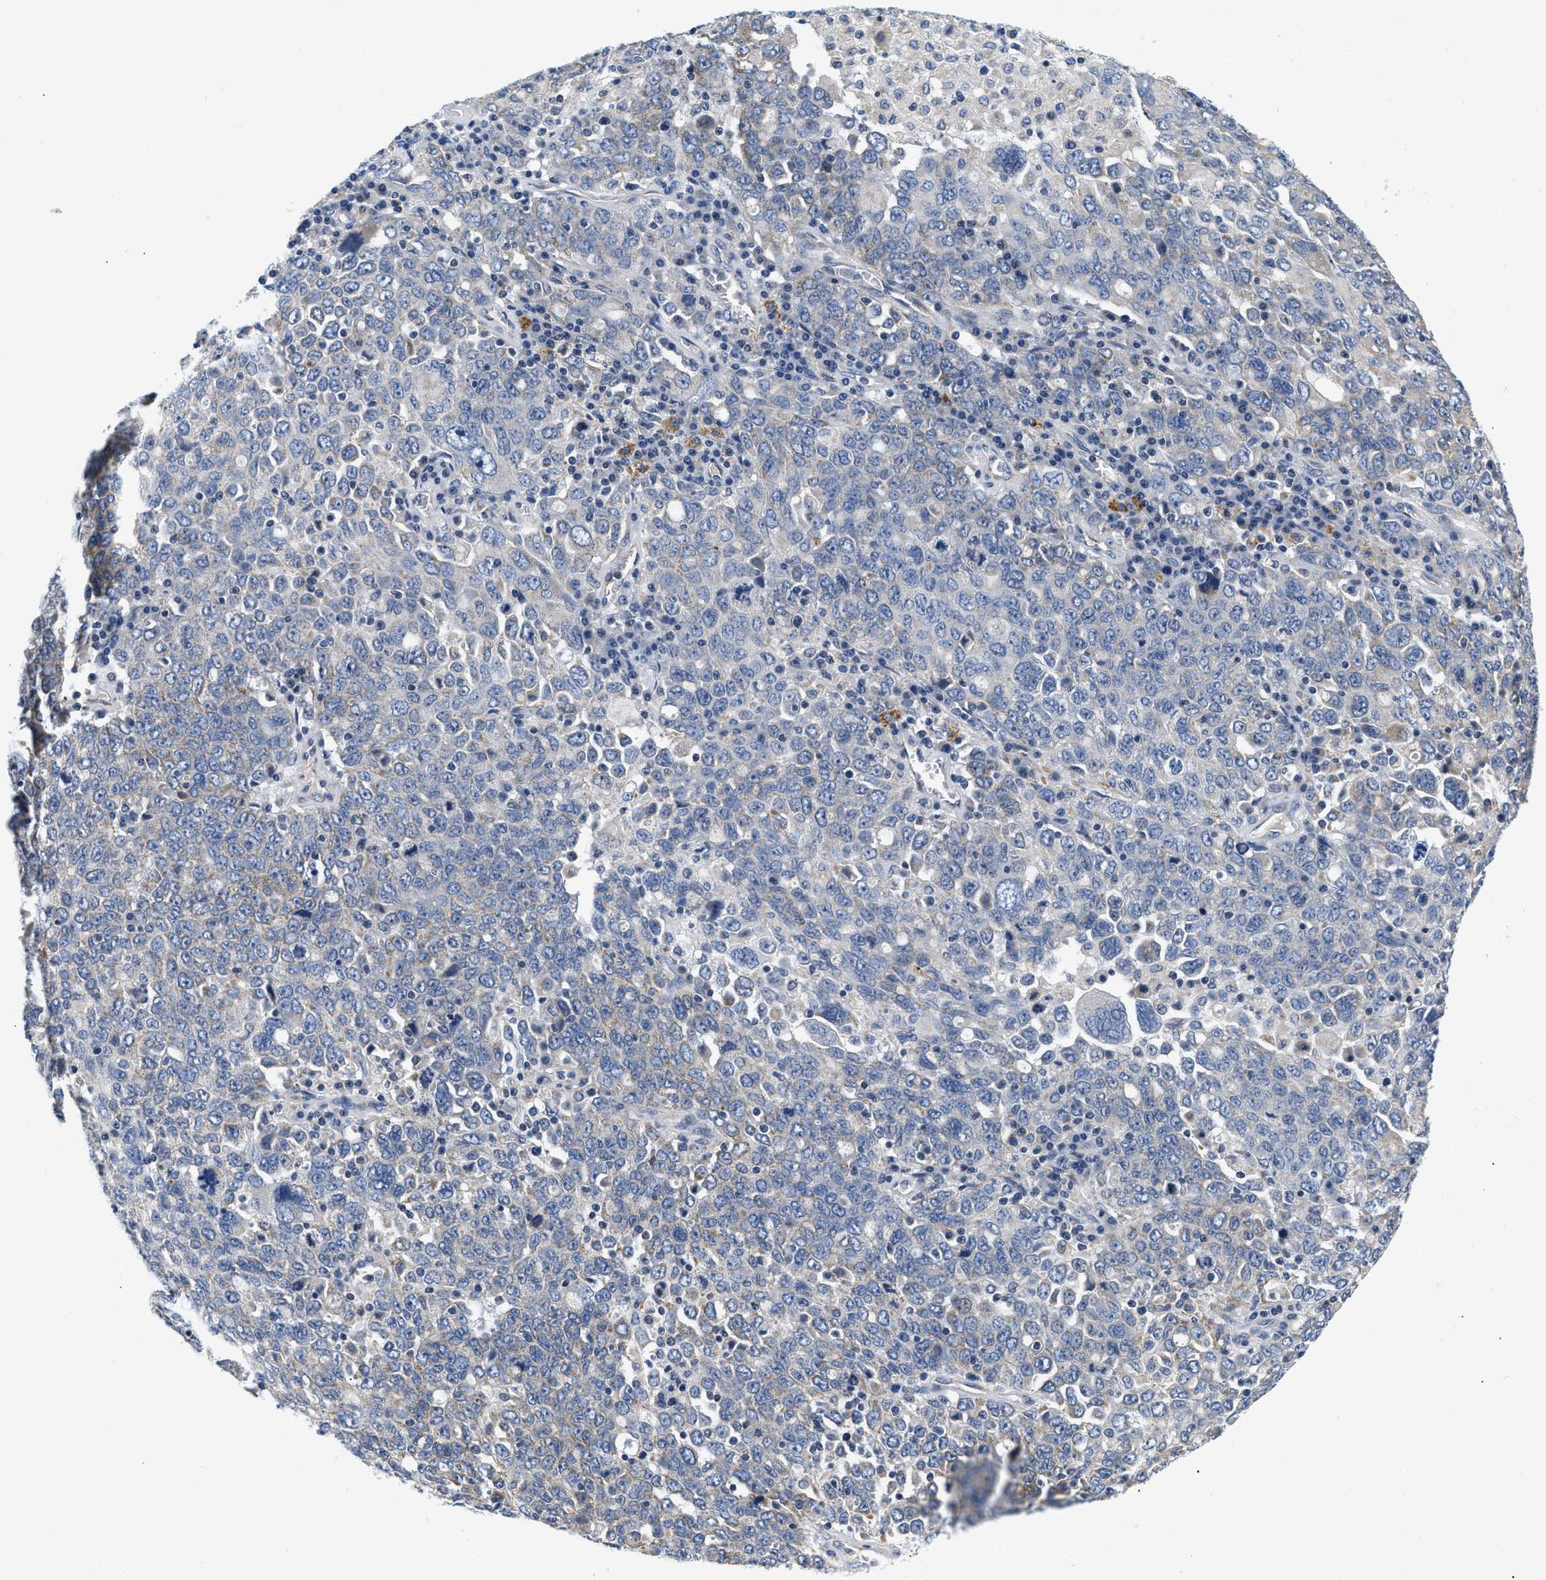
{"staining": {"intensity": "negative", "quantity": "none", "location": "none"}, "tissue": "ovarian cancer", "cell_type": "Tumor cells", "image_type": "cancer", "snomed": [{"axis": "morphology", "description": "Carcinoma, endometroid"}, {"axis": "topography", "description": "Ovary"}], "caption": "Tumor cells show no significant positivity in ovarian cancer (endometroid carcinoma).", "gene": "PDP1", "patient": {"sex": "female", "age": 62}}